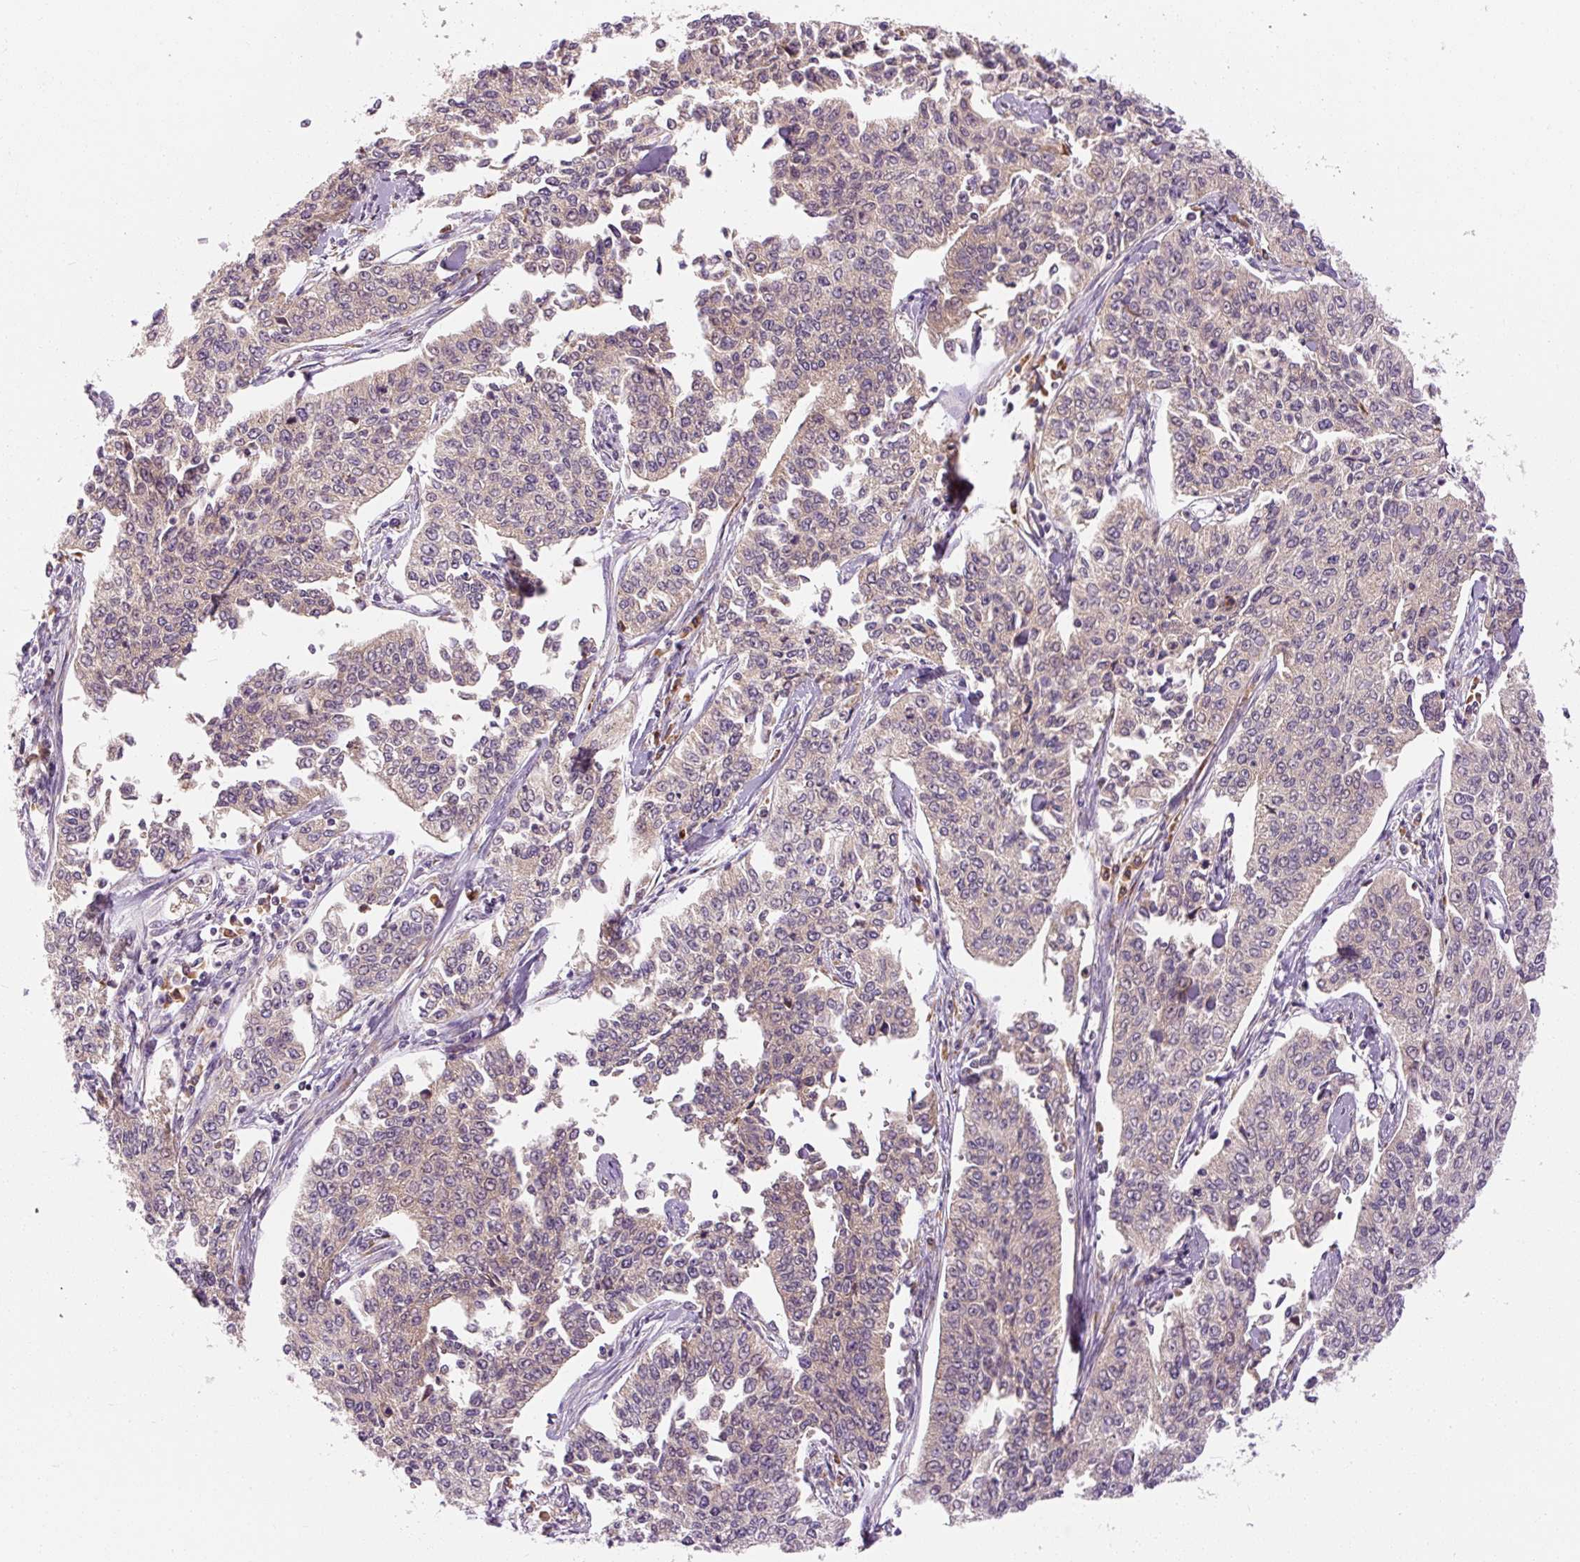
{"staining": {"intensity": "weak", "quantity": "25%-75%", "location": "cytoplasmic/membranous"}, "tissue": "cervical cancer", "cell_type": "Tumor cells", "image_type": "cancer", "snomed": [{"axis": "morphology", "description": "Squamous cell carcinoma, NOS"}, {"axis": "topography", "description": "Cervix"}], "caption": "Cervical squamous cell carcinoma stained with a protein marker displays weak staining in tumor cells.", "gene": "PRSS48", "patient": {"sex": "female", "age": 35}}